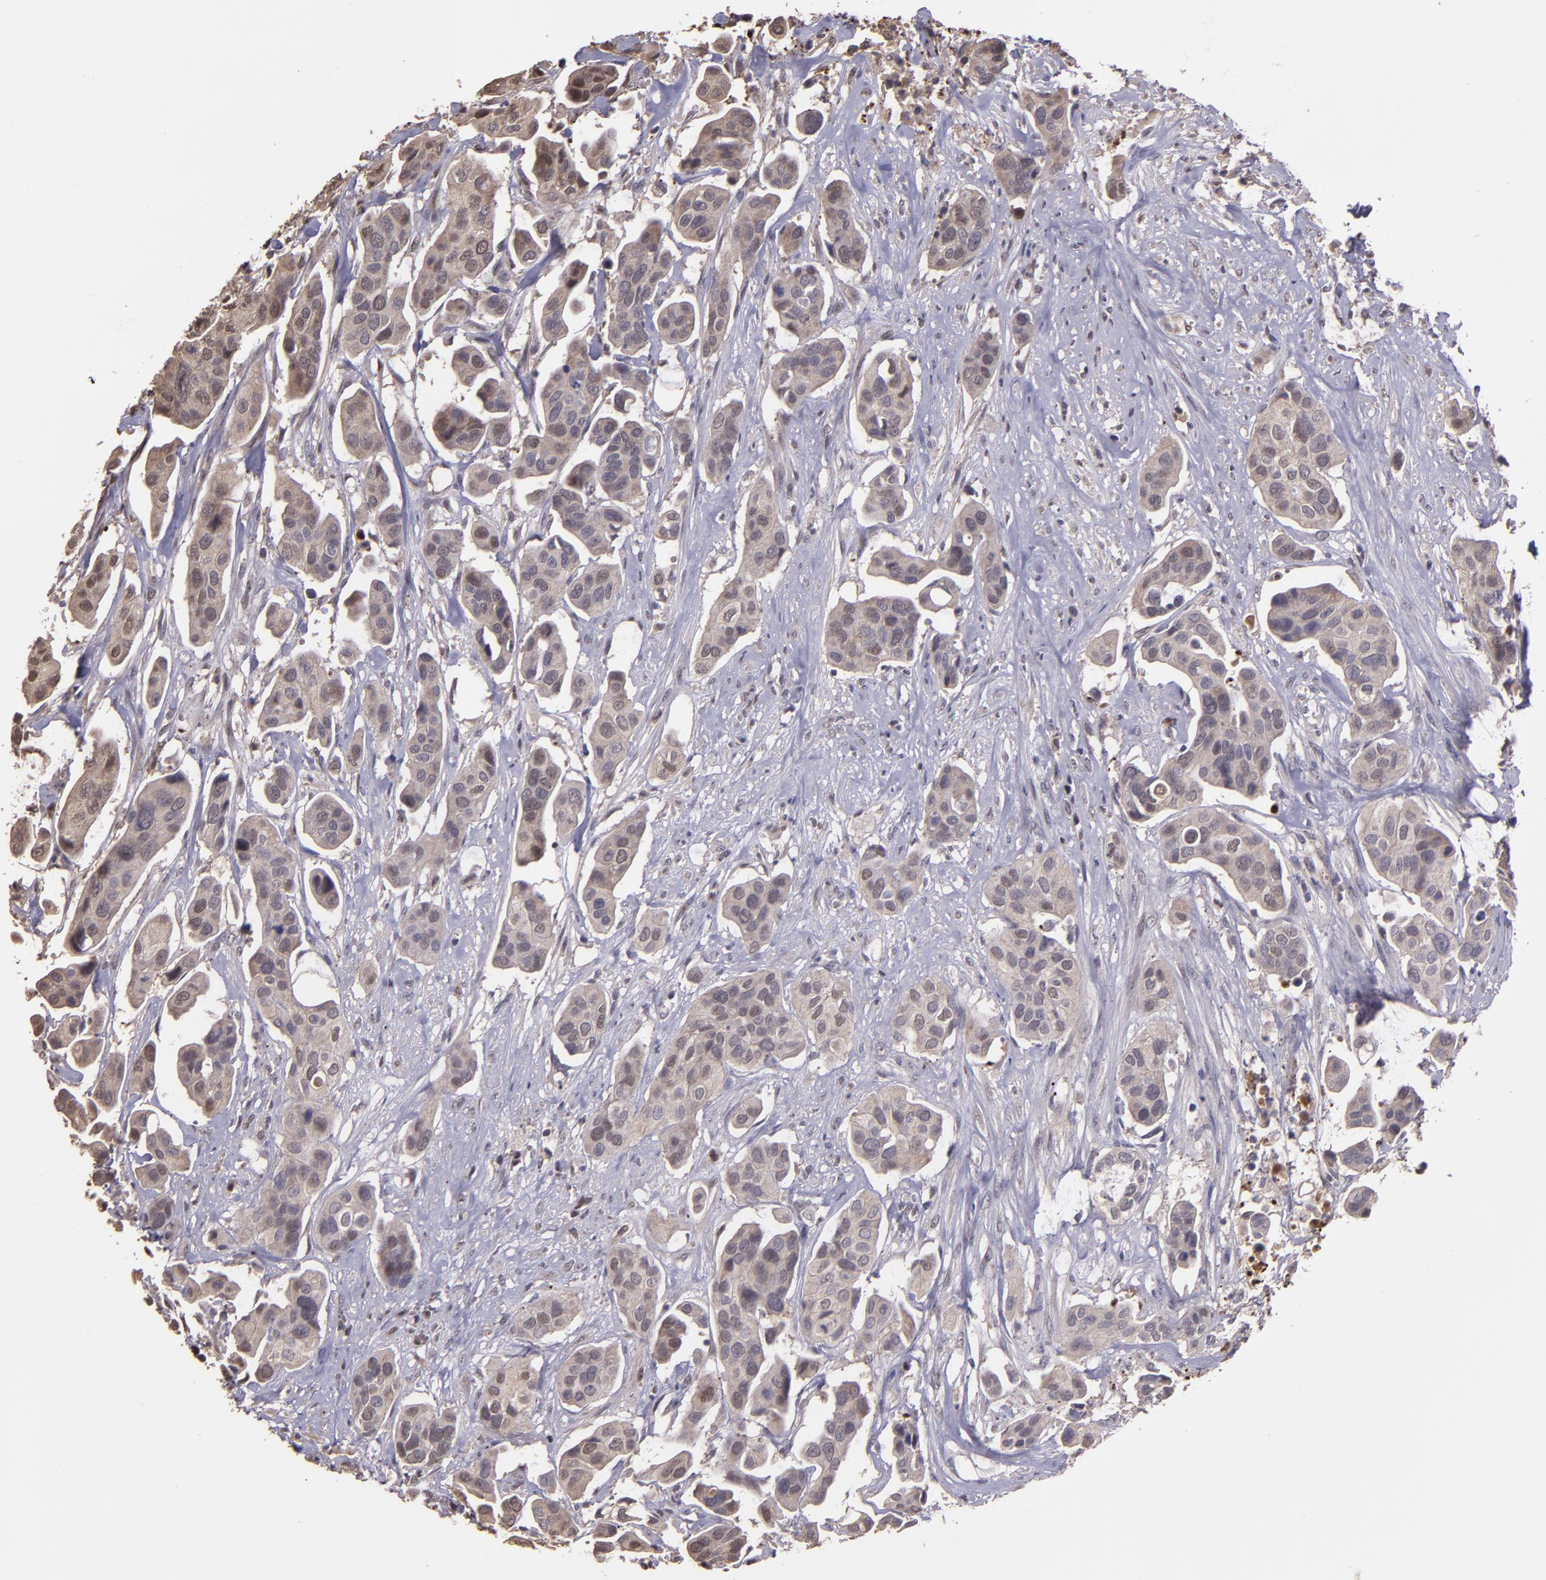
{"staining": {"intensity": "moderate", "quantity": ">75%", "location": "cytoplasmic/membranous"}, "tissue": "urothelial cancer", "cell_type": "Tumor cells", "image_type": "cancer", "snomed": [{"axis": "morphology", "description": "Adenocarcinoma, NOS"}, {"axis": "topography", "description": "Urinary bladder"}], "caption": "IHC micrograph of human urothelial cancer stained for a protein (brown), which displays medium levels of moderate cytoplasmic/membranous expression in about >75% of tumor cells.", "gene": "SERPINF2", "patient": {"sex": "male", "age": 61}}